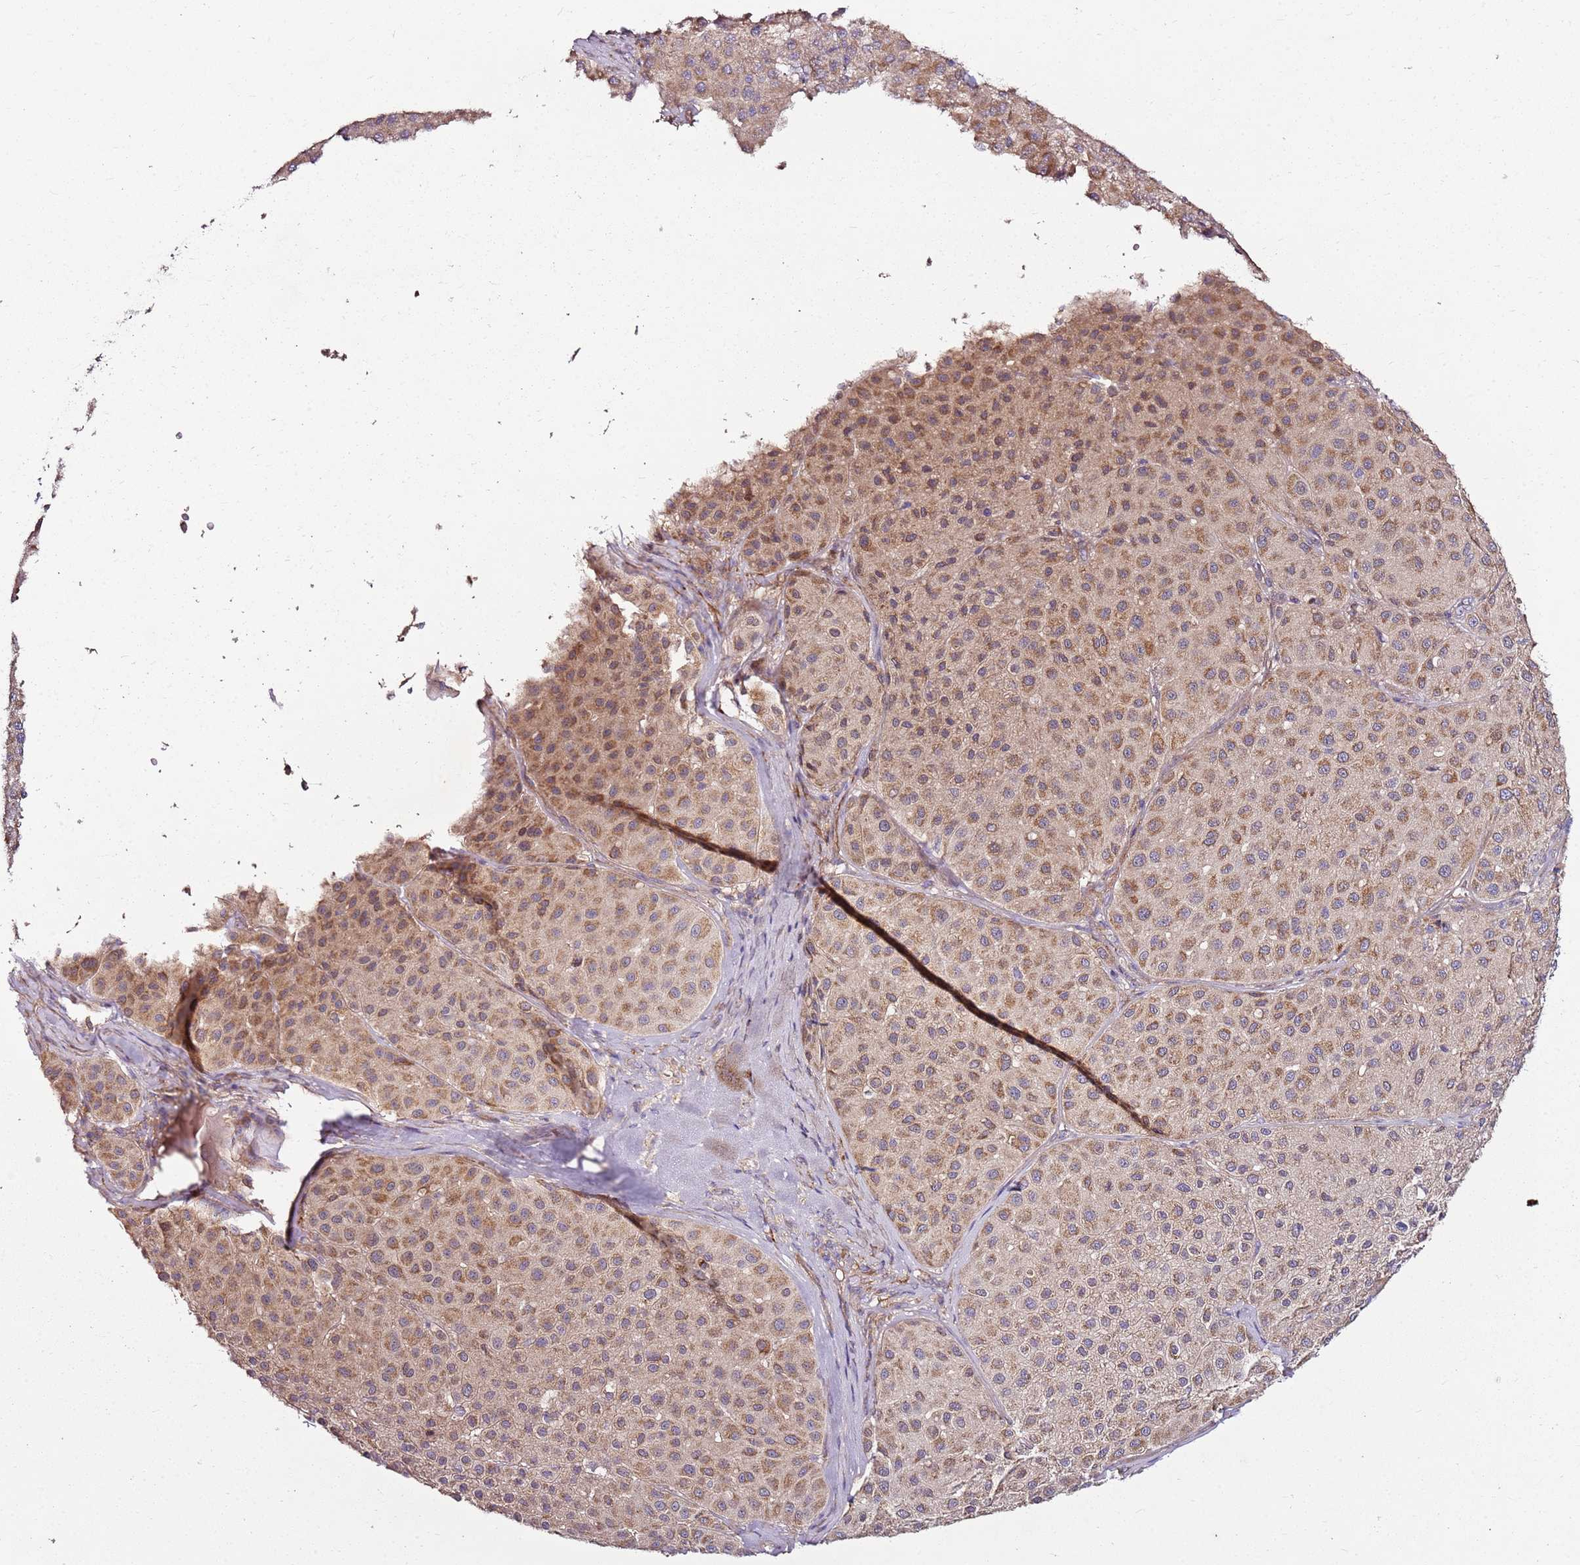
{"staining": {"intensity": "moderate", "quantity": ">75%", "location": "cytoplasmic/membranous"}, "tissue": "melanoma", "cell_type": "Tumor cells", "image_type": "cancer", "snomed": [{"axis": "morphology", "description": "Malignant melanoma, Metastatic site"}, {"axis": "topography", "description": "Smooth muscle"}], "caption": "Immunohistochemistry (DAB) staining of human melanoma exhibits moderate cytoplasmic/membranous protein staining in approximately >75% of tumor cells. The protein of interest is stained brown, and the nuclei are stained in blue (DAB IHC with brightfield microscopy, high magnification).", "gene": "KRTAP21-3", "patient": {"sex": "male", "age": 41}}